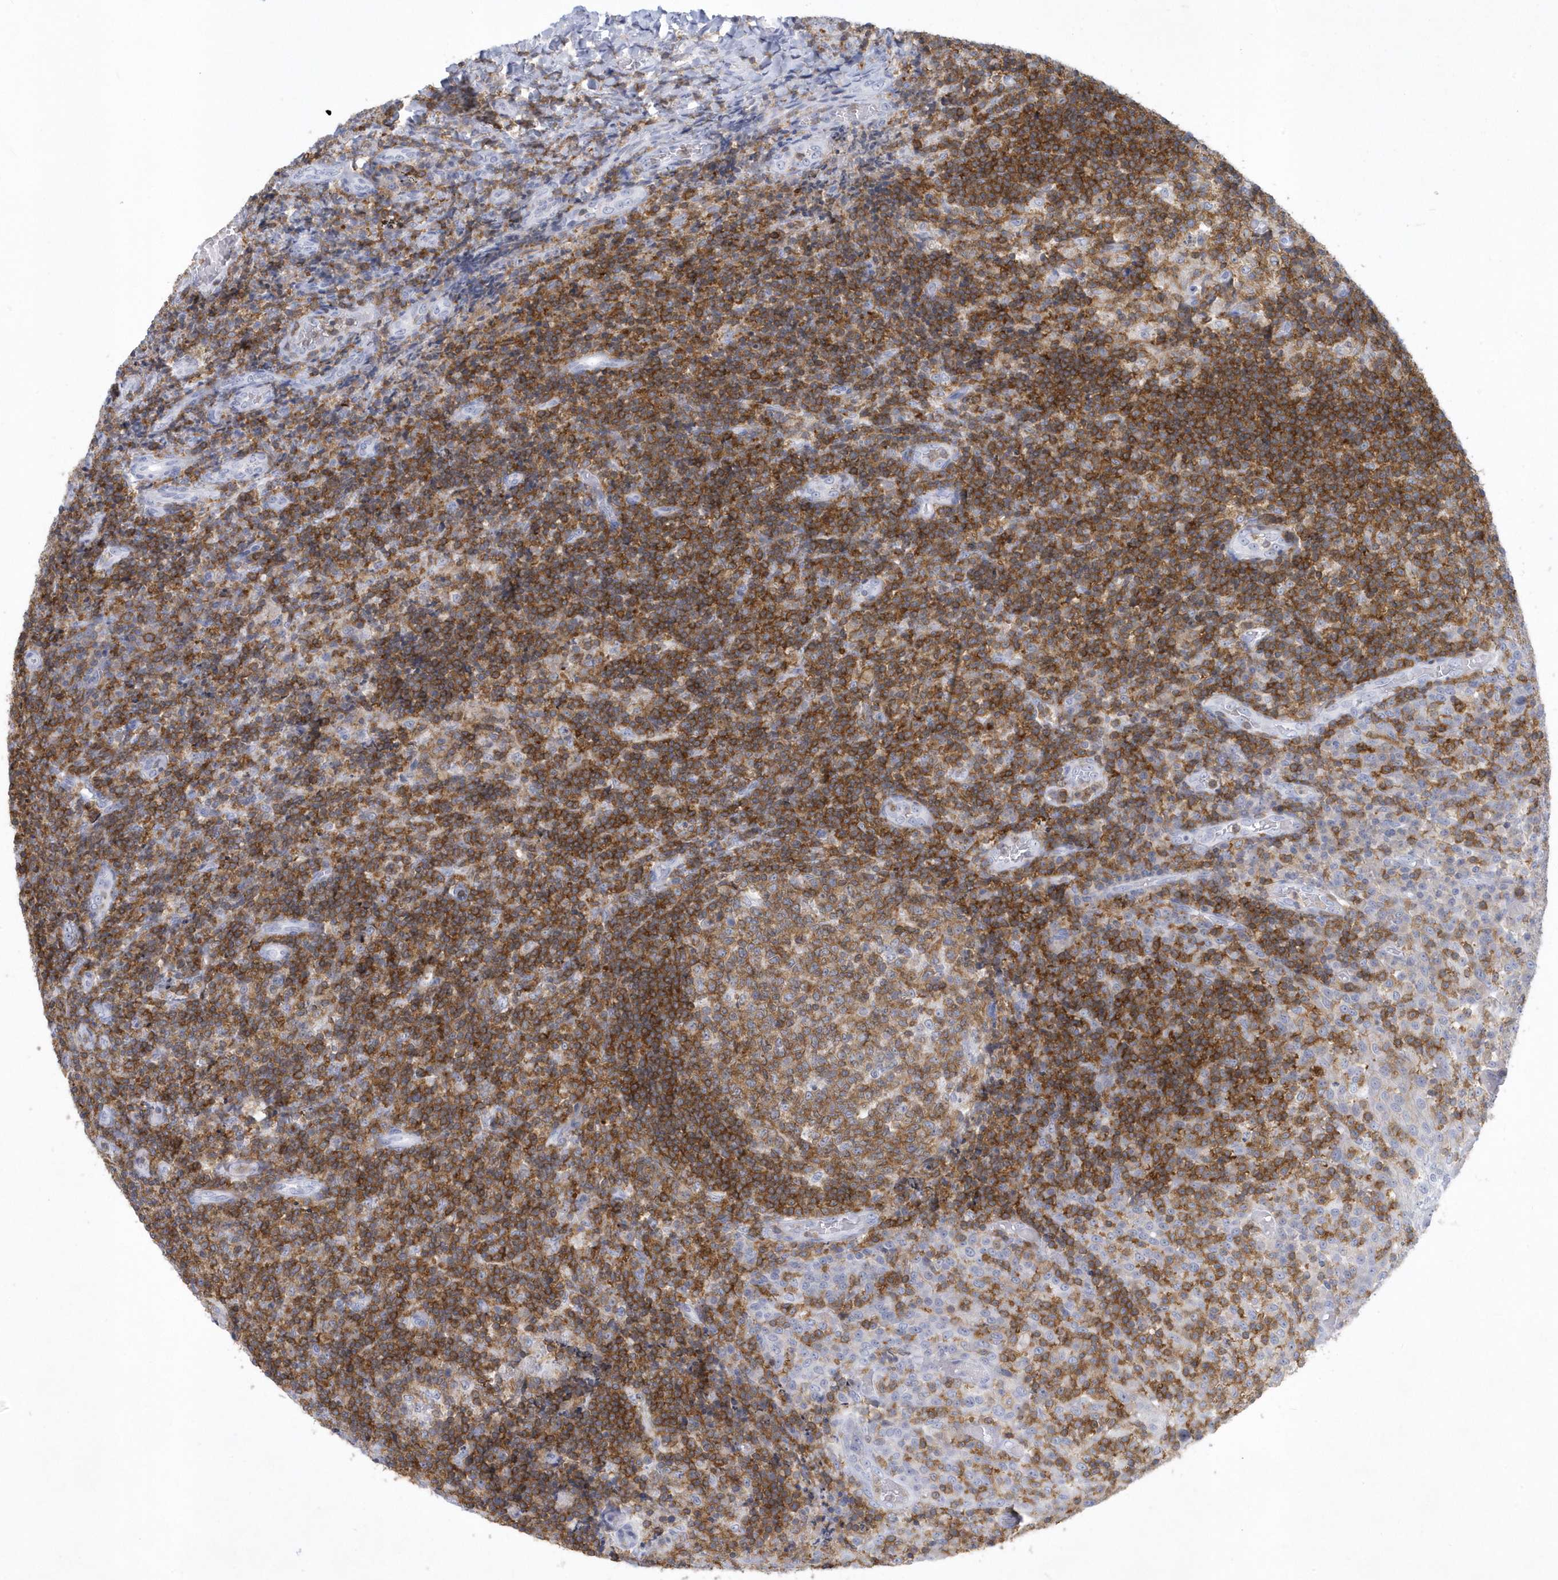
{"staining": {"intensity": "moderate", "quantity": ">75%", "location": "cytoplasmic/membranous"}, "tissue": "tonsil", "cell_type": "Germinal center cells", "image_type": "normal", "snomed": [{"axis": "morphology", "description": "Normal tissue, NOS"}, {"axis": "topography", "description": "Tonsil"}], "caption": "This histopathology image shows immunohistochemistry staining of normal human tonsil, with medium moderate cytoplasmic/membranous expression in approximately >75% of germinal center cells.", "gene": "PSD4", "patient": {"sex": "female", "age": 19}}